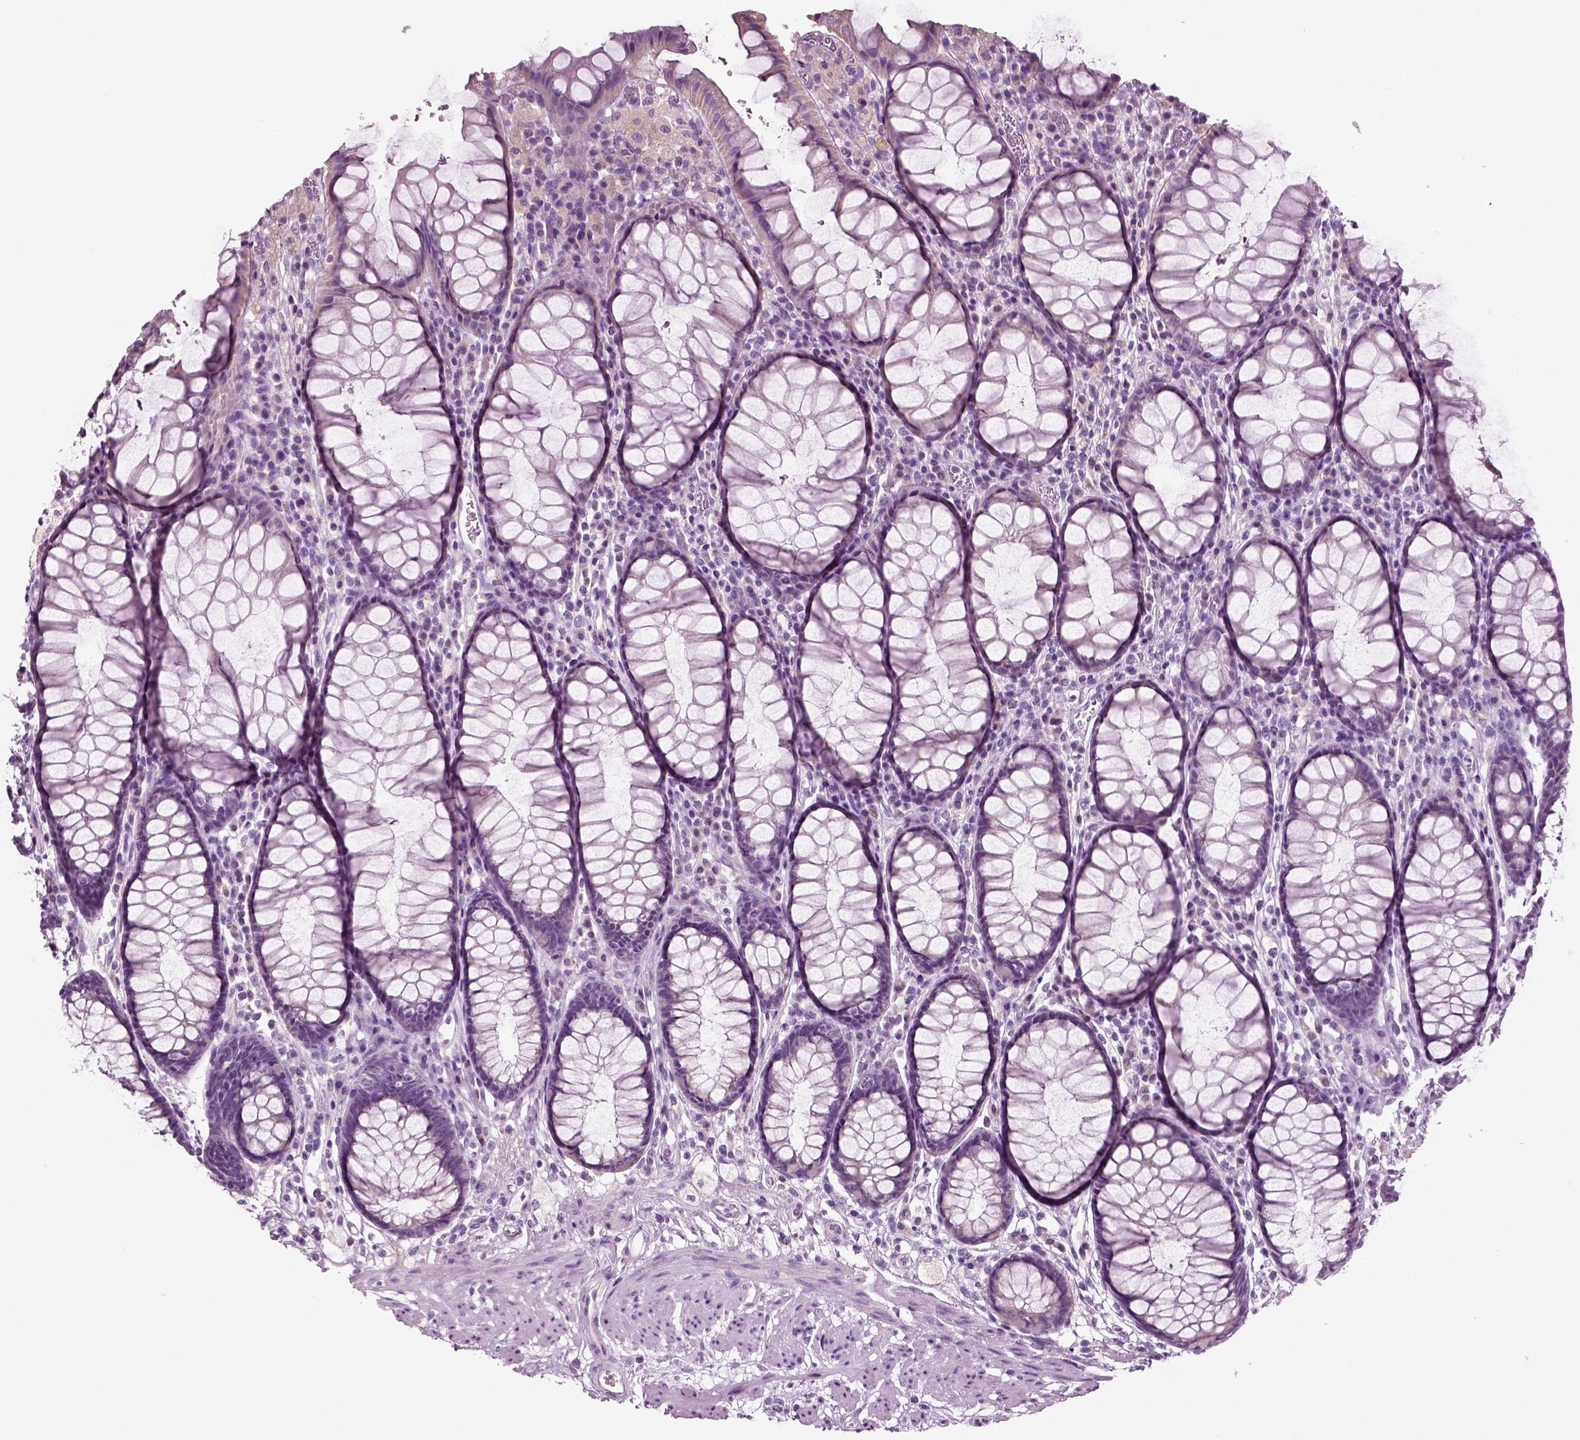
{"staining": {"intensity": "negative", "quantity": "none", "location": "none"}, "tissue": "rectum", "cell_type": "Glandular cells", "image_type": "normal", "snomed": [{"axis": "morphology", "description": "Normal tissue, NOS"}, {"axis": "topography", "description": "Rectum"}], "caption": "Protein analysis of unremarkable rectum demonstrates no significant positivity in glandular cells. Nuclei are stained in blue.", "gene": "DNAH10", "patient": {"sex": "female", "age": 68}}